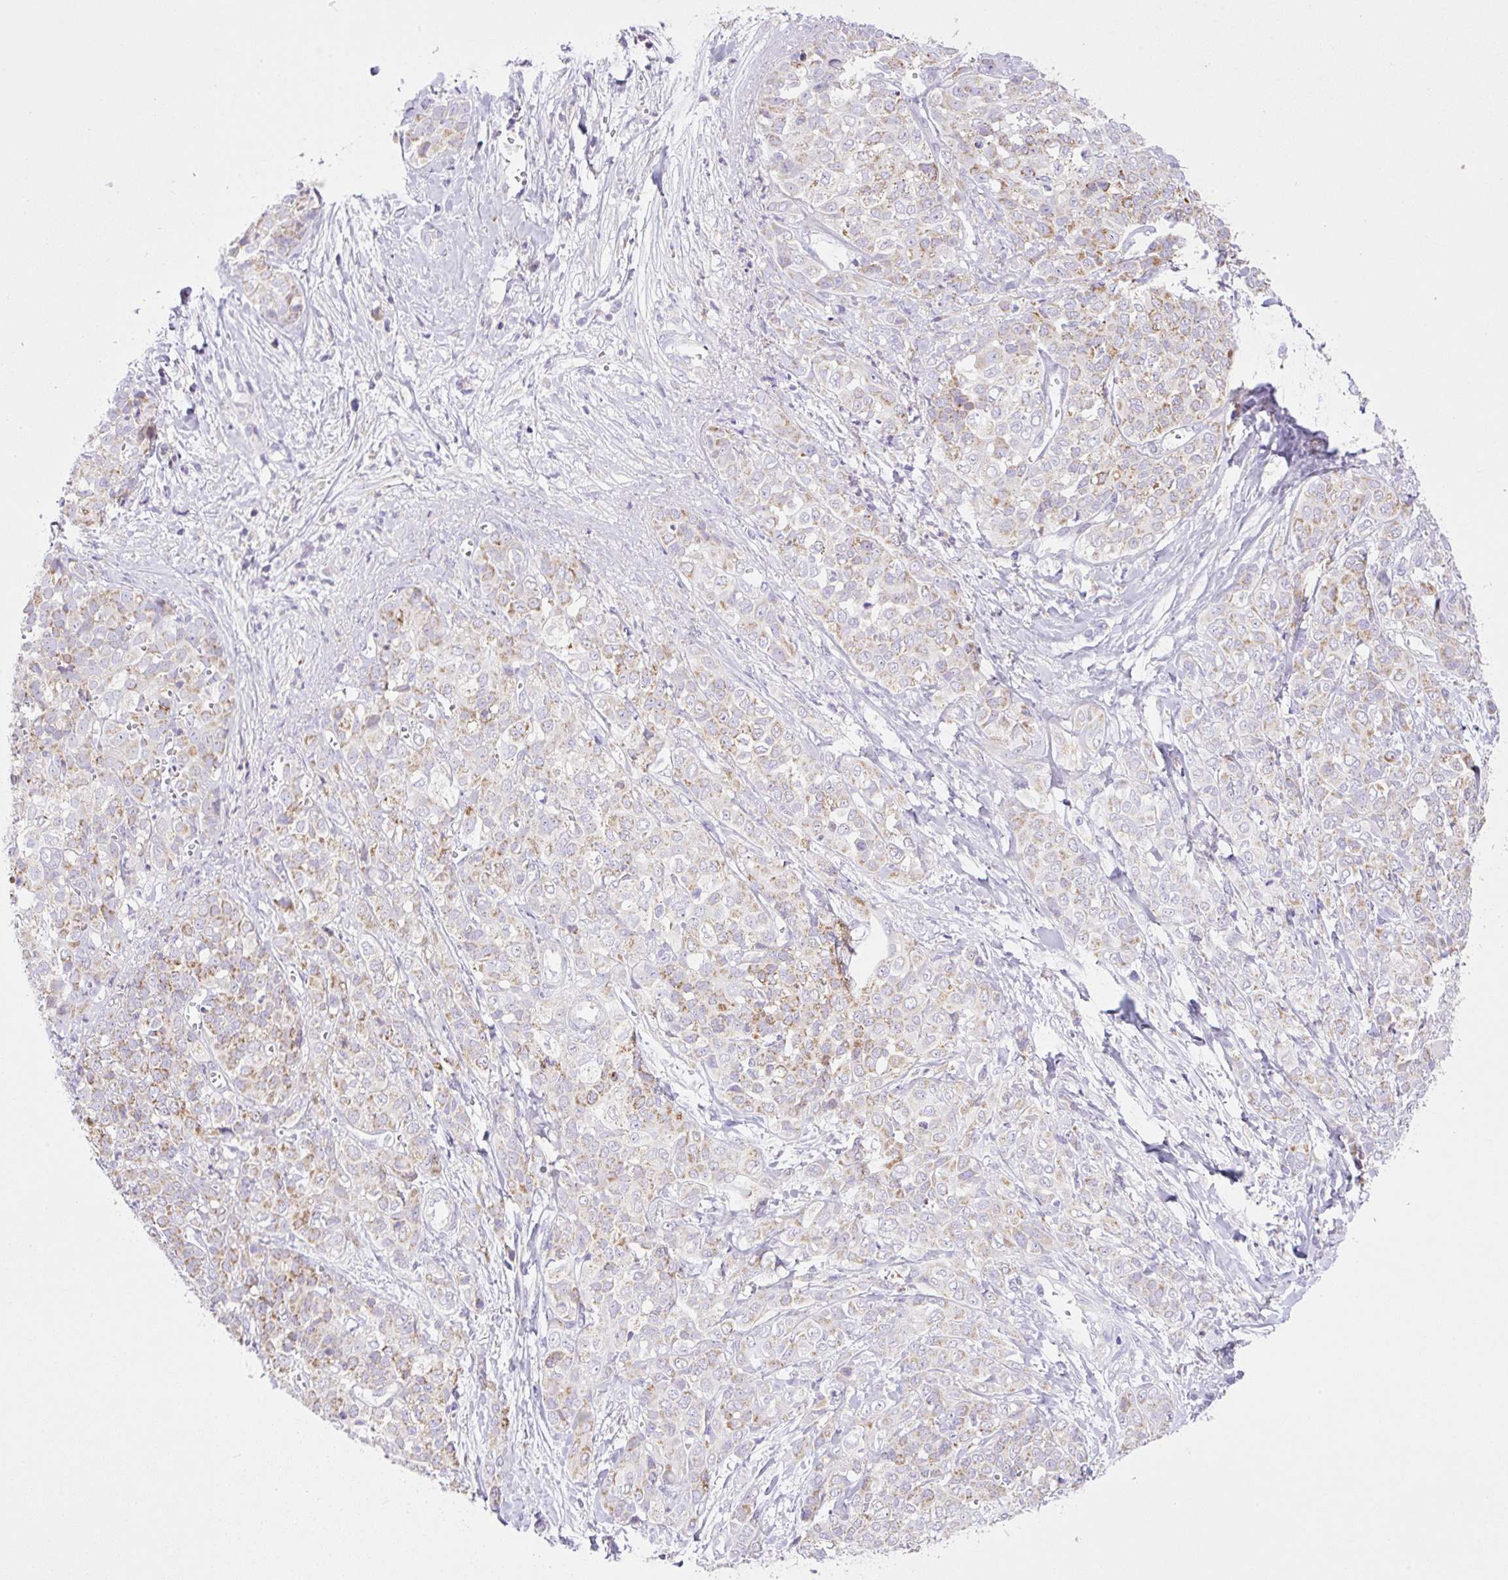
{"staining": {"intensity": "moderate", "quantity": "<25%", "location": "cytoplasmic/membranous"}, "tissue": "liver cancer", "cell_type": "Tumor cells", "image_type": "cancer", "snomed": [{"axis": "morphology", "description": "Cholangiocarcinoma"}, {"axis": "topography", "description": "Liver"}], "caption": "This photomicrograph reveals liver cancer (cholangiocarcinoma) stained with immunohistochemistry to label a protein in brown. The cytoplasmic/membranous of tumor cells show moderate positivity for the protein. Nuclei are counter-stained blue.", "gene": "NF1", "patient": {"sex": "female", "age": 77}}